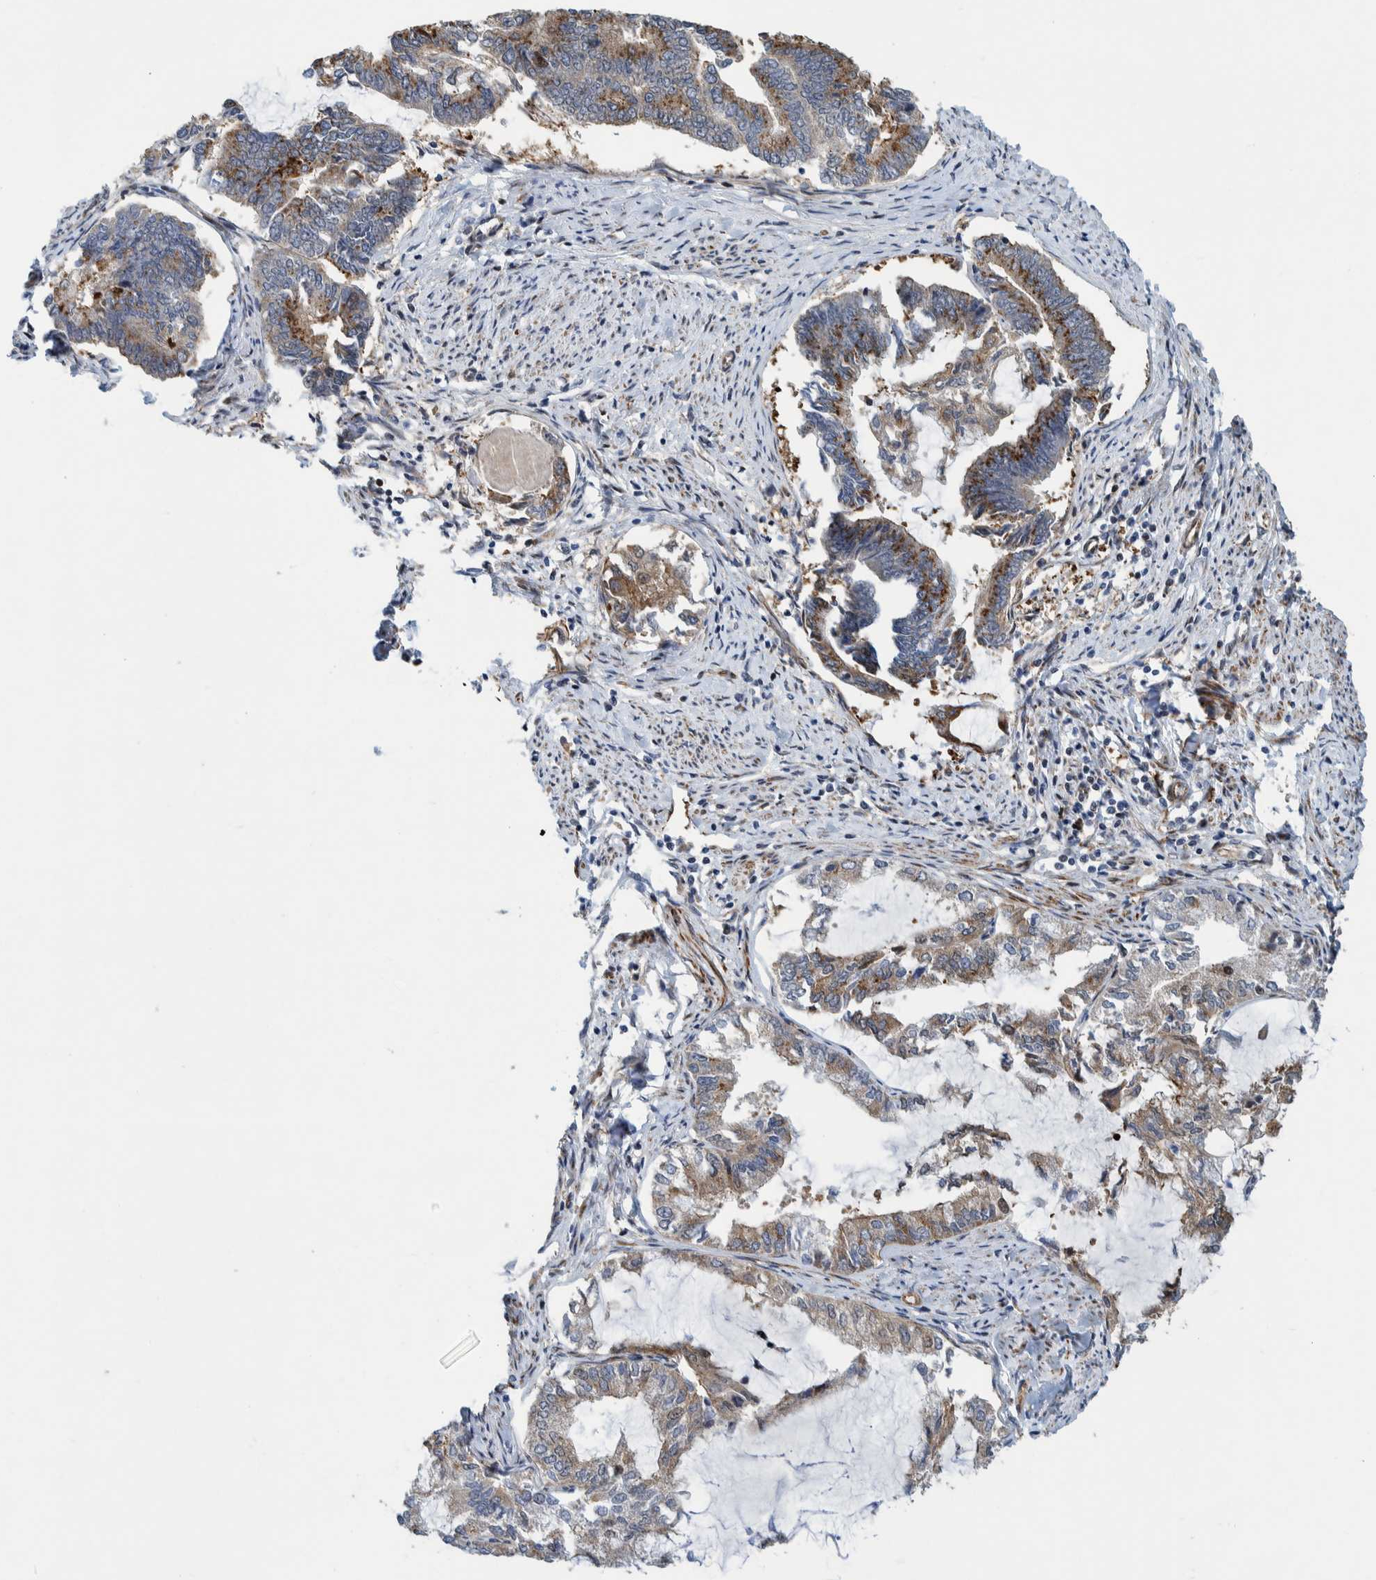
{"staining": {"intensity": "moderate", "quantity": ">75%", "location": "cytoplasmic/membranous"}, "tissue": "endometrial cancer", "cell_type": "Tumor cells", "image_type": "cancer", "snomed": [{"axis": "morphology", "description": "Adenocarcinoma, NOS"}, {"axis": "topography", "description": "Endometrium"}], "caption": "IHC staining of endometrial adenocarcinoma, which reveals medium levels of moderate cytoplasmic/membranous staining in approximately >75% of tumor cells indicating moderate cytoplasmic/membranous protein positivity. The staining was performed using DAB (3,3'-diaminobenzidine) (brown) for protein detection and nuclei were counterstained in hematoxylin (blue).", "gene": "CCDC57", "patient": {"sex": "female", "age": 86}}